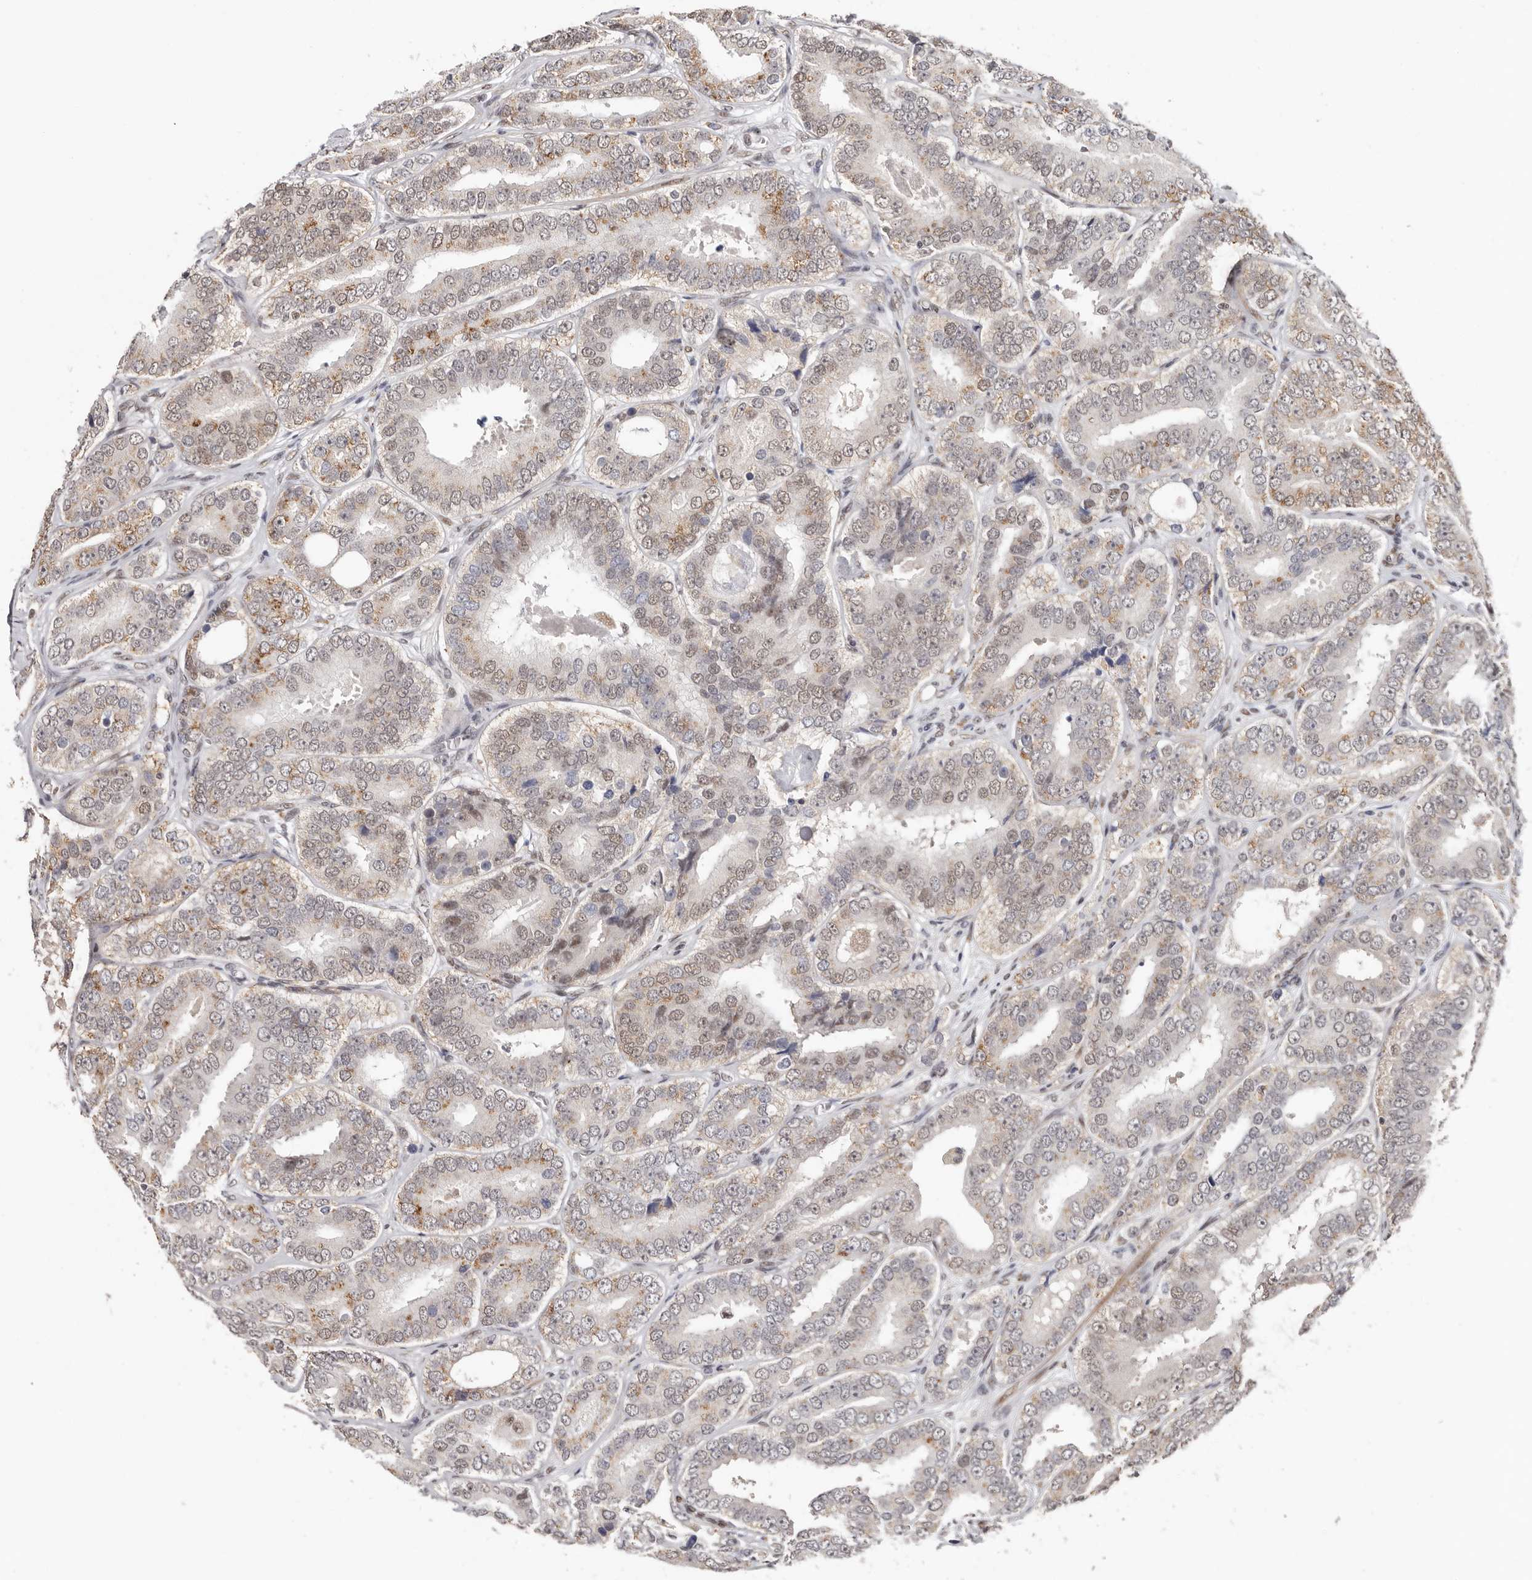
{"staining": {"intensity": "weak", "quantity": "25%-75%", "location": "cytoplasmic/membranous"}, "tissue": "prostate cancer", "cell_type": "Tumor cells", "image_type": "cancer", "snomed": [{"axis": "morphology", "description": "Adenocarcinoma, High grade"}, {"axis": "topography", "description": "Prostate"}], "caption": "Immunohistochemical staining of prostate cancer (high-grade adenocarcinoma) reveals low levels of weak cytoplasmic/membranous positivity in approximately 25%-75% of tumor cells.", "gene": "SMAD7", "patient": {"sex": "male", "age": 56}}